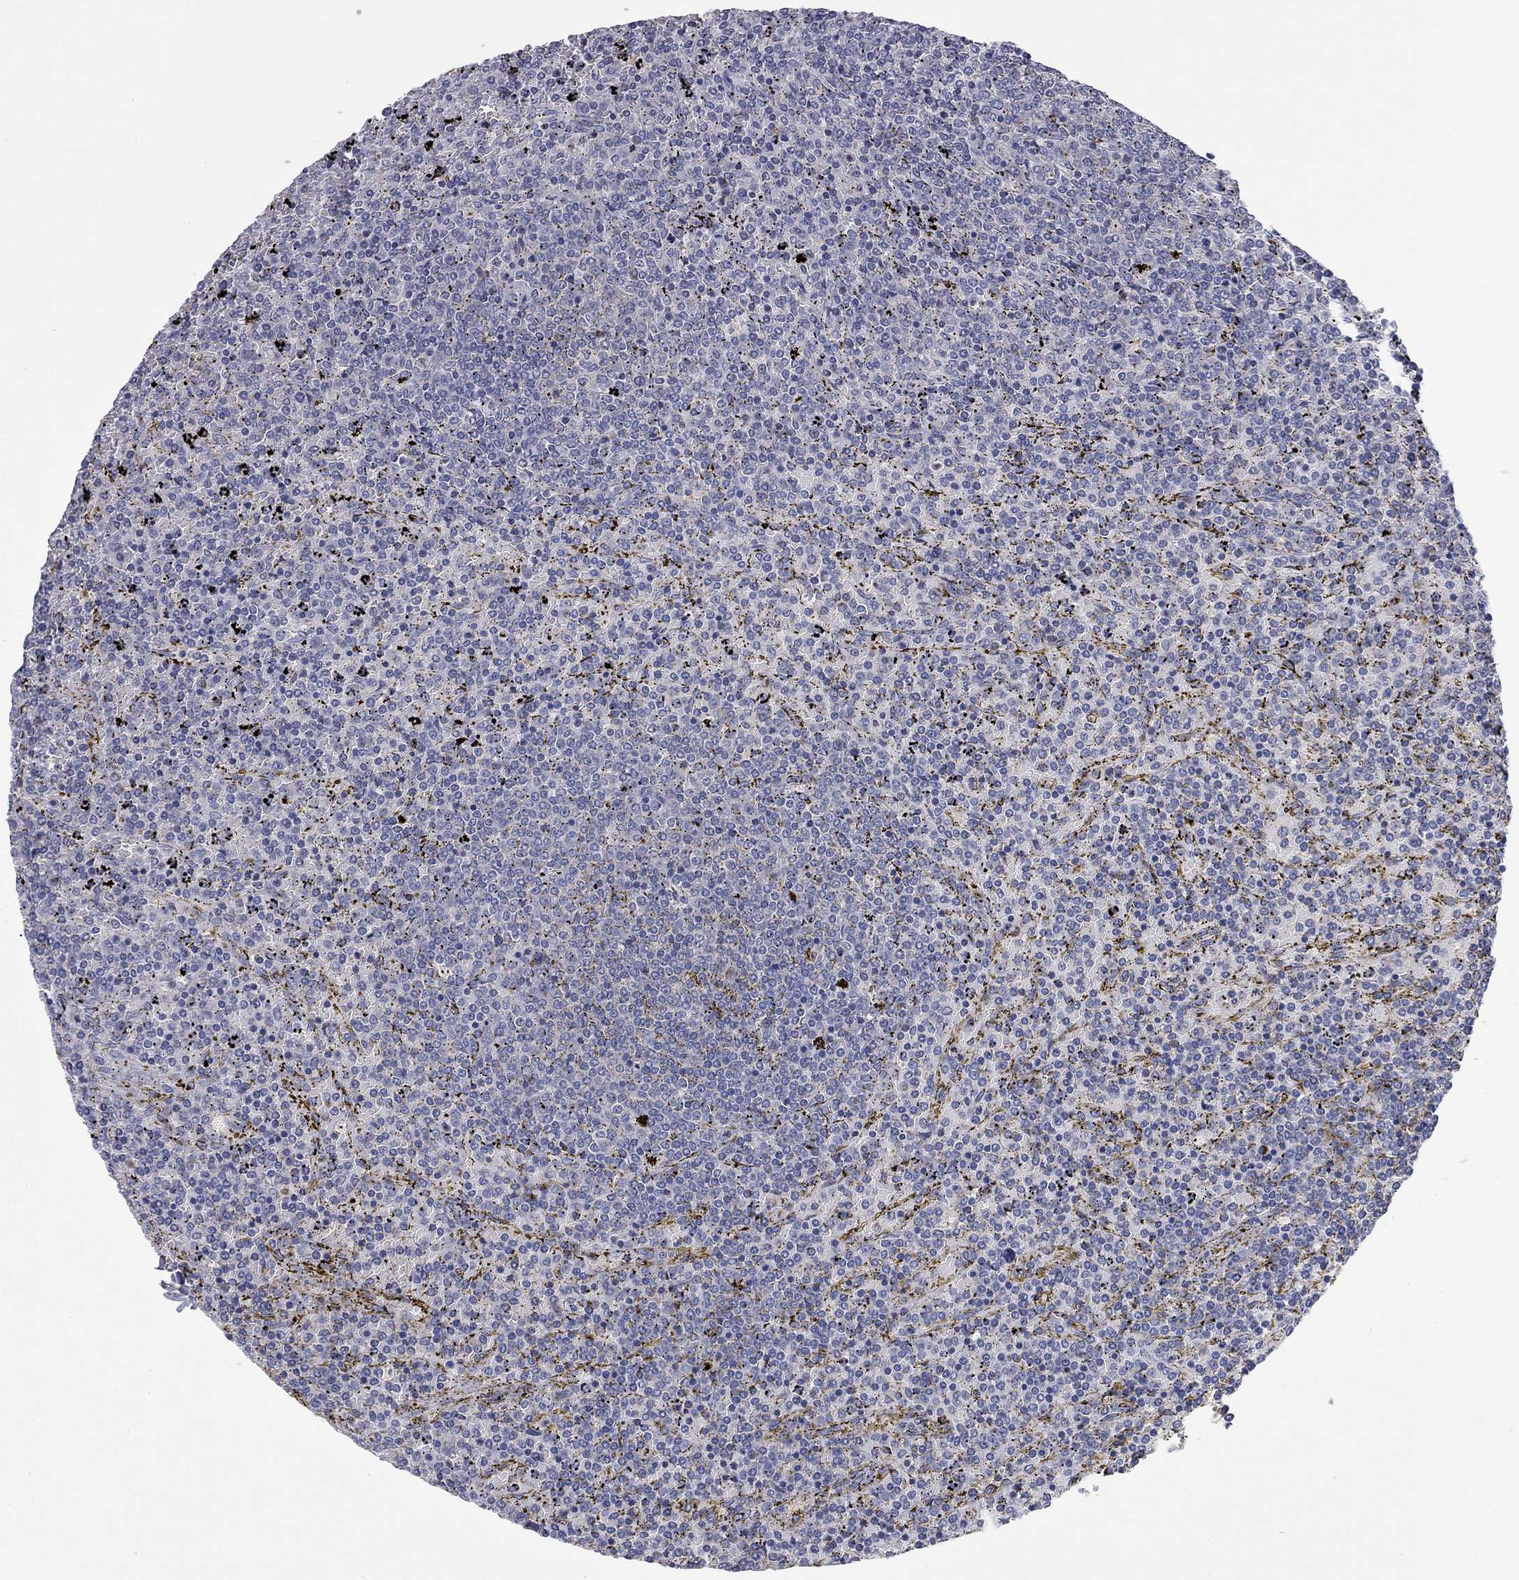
{"staining": {"intensity": "negative", "quantity": "none", "location": "none"}, "tissue": "lymphoma", "cell_type": "Tumor cells", "image_type": "cancer", "snomed": [{"axis": "morphology", "description": "Malignant lymphoma, non-Hodgkin's type, Low grade"}, {"axis": "topography", "description": "Spleen"}], "caption": "Photomicrograph shows no significant protein staining in tumor cells of lymphoma. The staining was performed using DAB (3,3'-diaminobenzidine) to visualize the protein expression in brown, while the nuclei were stained in blue with hematoxylin (Magnification: 20x).", "gene": "ABCB4", "patient": {"sex": "female", "age": 77}}